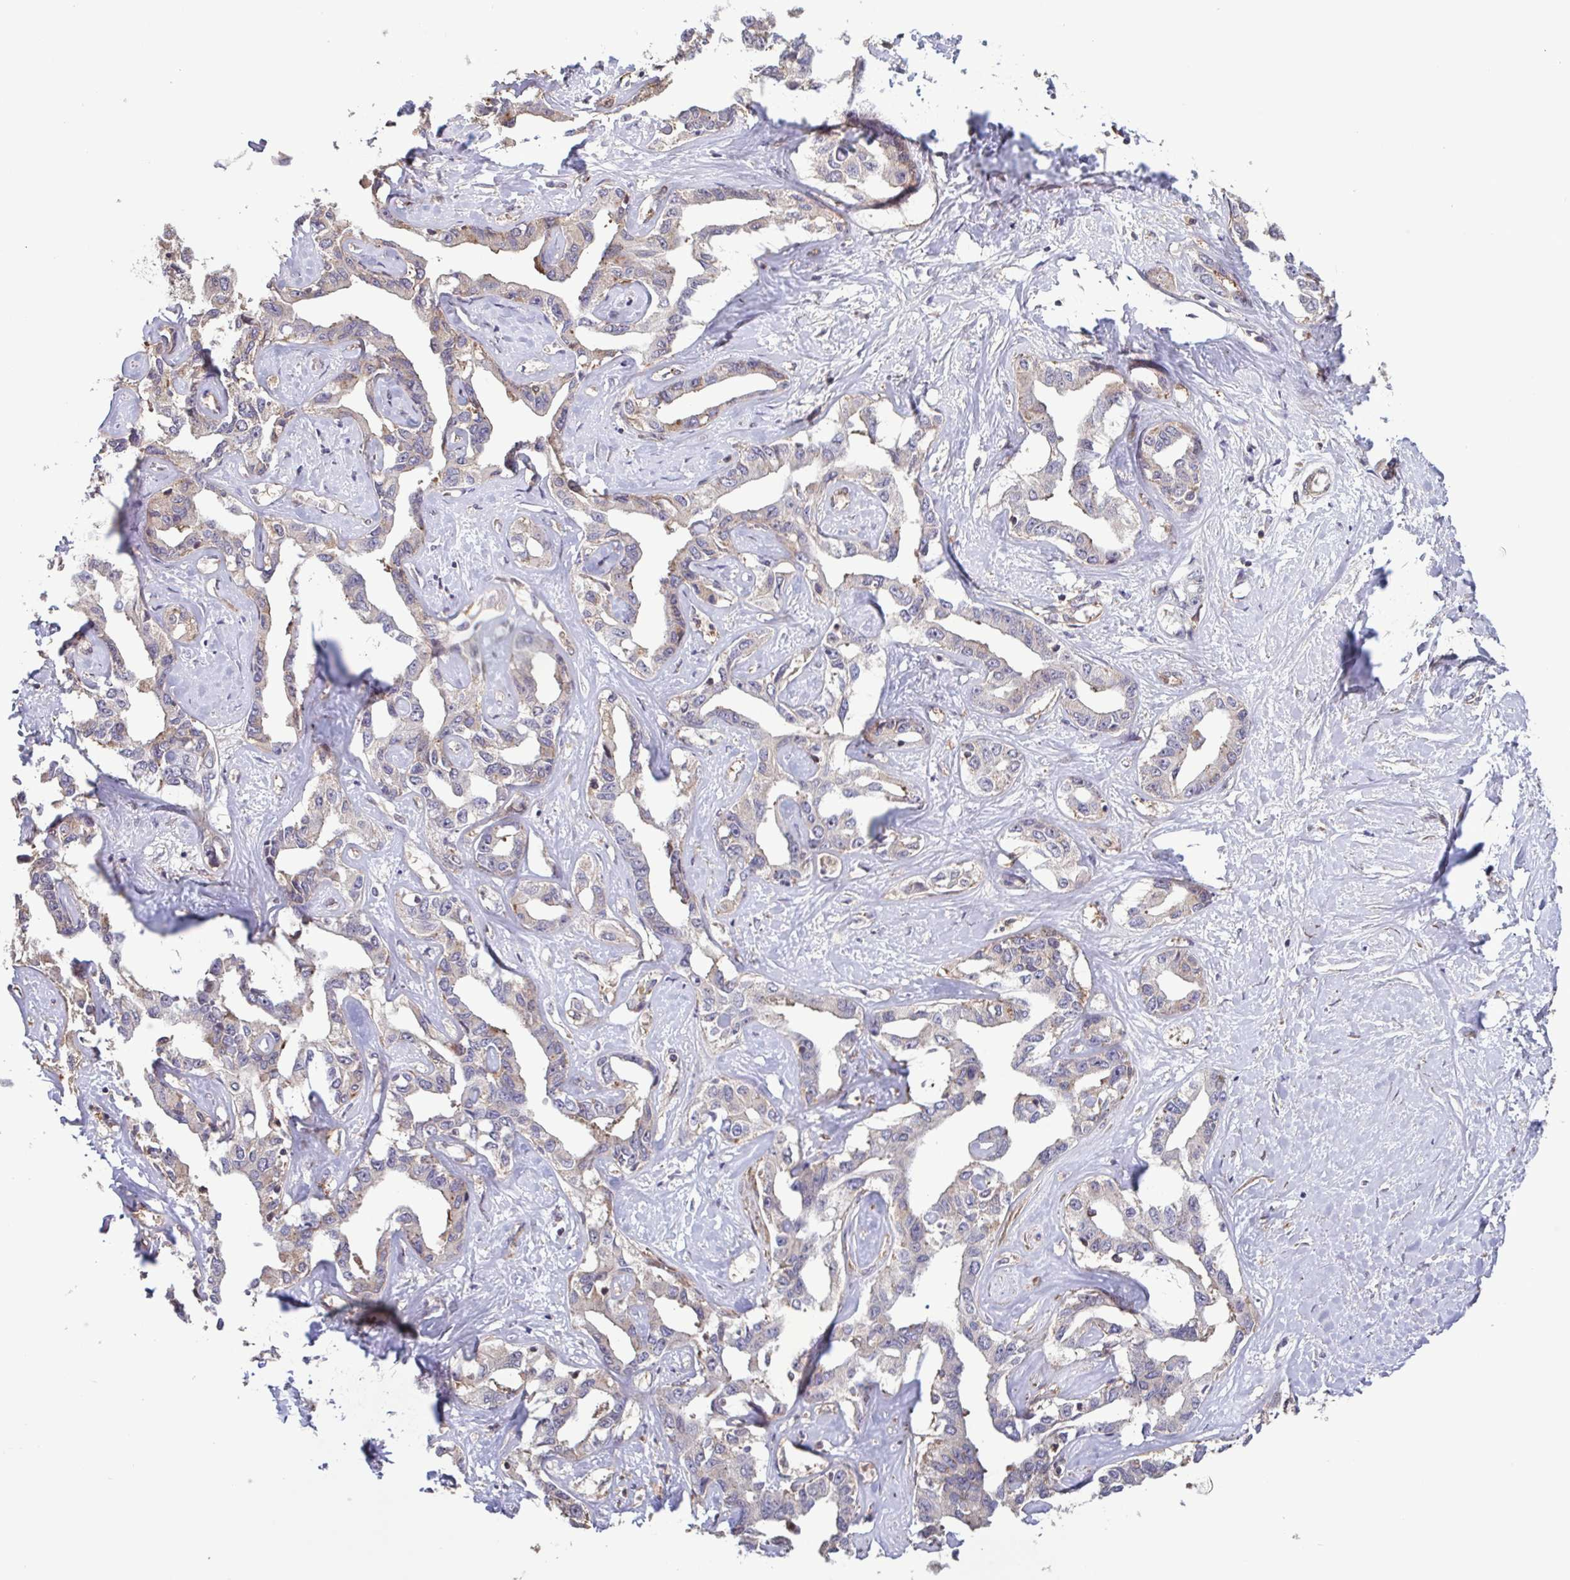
{"staining": {"intensity": "weak", "quantity": "<25%", "location": "cytoplasmic/membranous"}, "tissue": "liver cancer", "cell_type": "Tumor cells", "image_type": "cancer", "snomed": [{"axis": "morphology", "description": "Cholangiocarcinoma"}, {"axis": "topography", "description": "Liver"}], "caption": "This is an IHC image of human liver cancer (cholangiocarcinoma). There is no staining in tumor cells.", "gene": "ZNF200", "patient": {"sex": "male", "age": 59}}